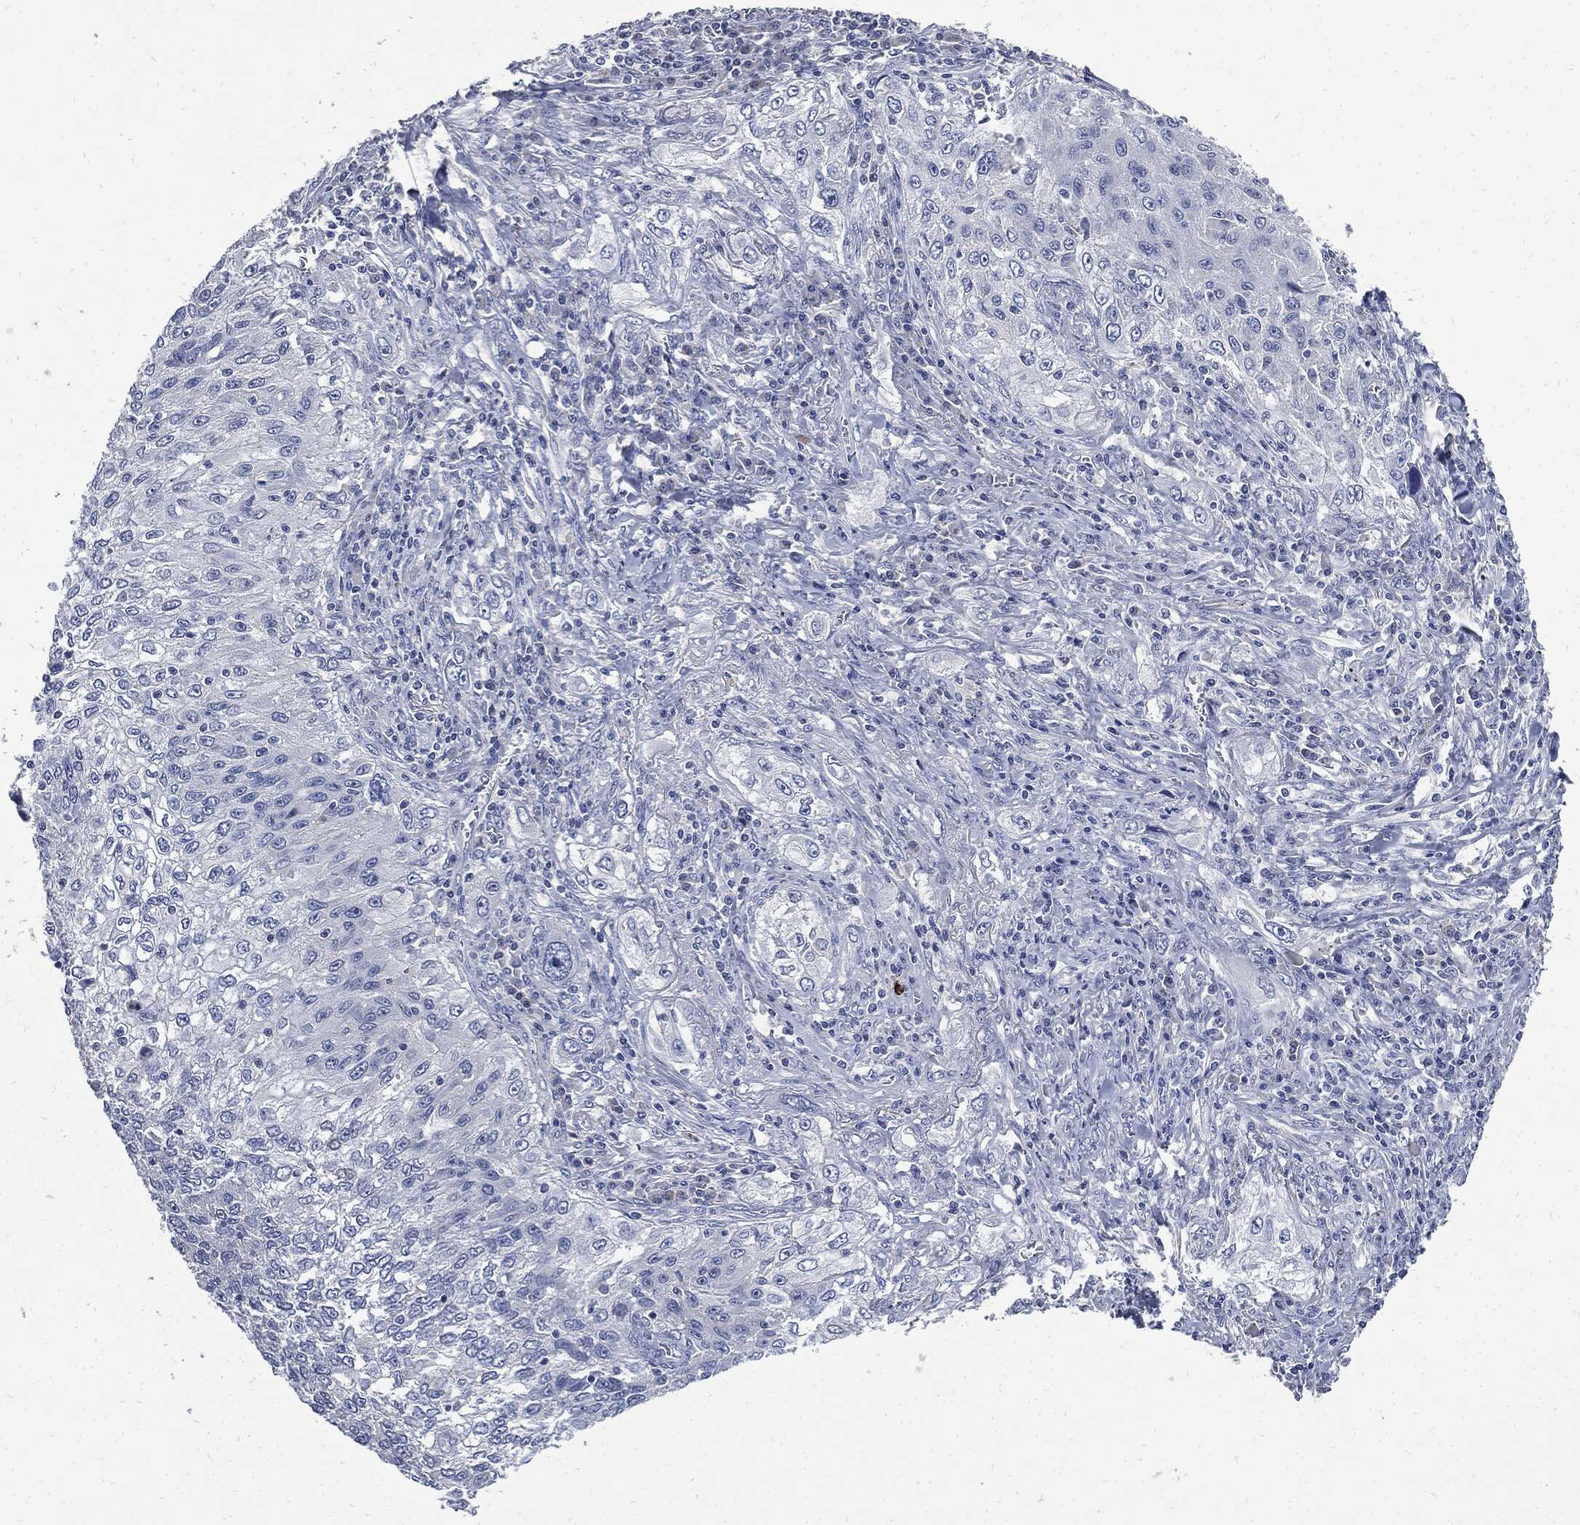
{"staining": {"intensity": "negative", "quantity": "none", "location": "none"}, "tissue": "lung cancer", "cell_type": "Tumor cells", "image_type": "cancer", "snomed": [{"axis": "morphology", "description": "Squamous cell carcinoma, NOS"}, {"axis": "topography", "description": "Lung"}], "caption": "Lung squamous cell carcinoma was stained to show a protein in brown. There is no significant expression in tumor cells.", "gene": "CPE", "patient": {"sex": "female", "age": 69}}